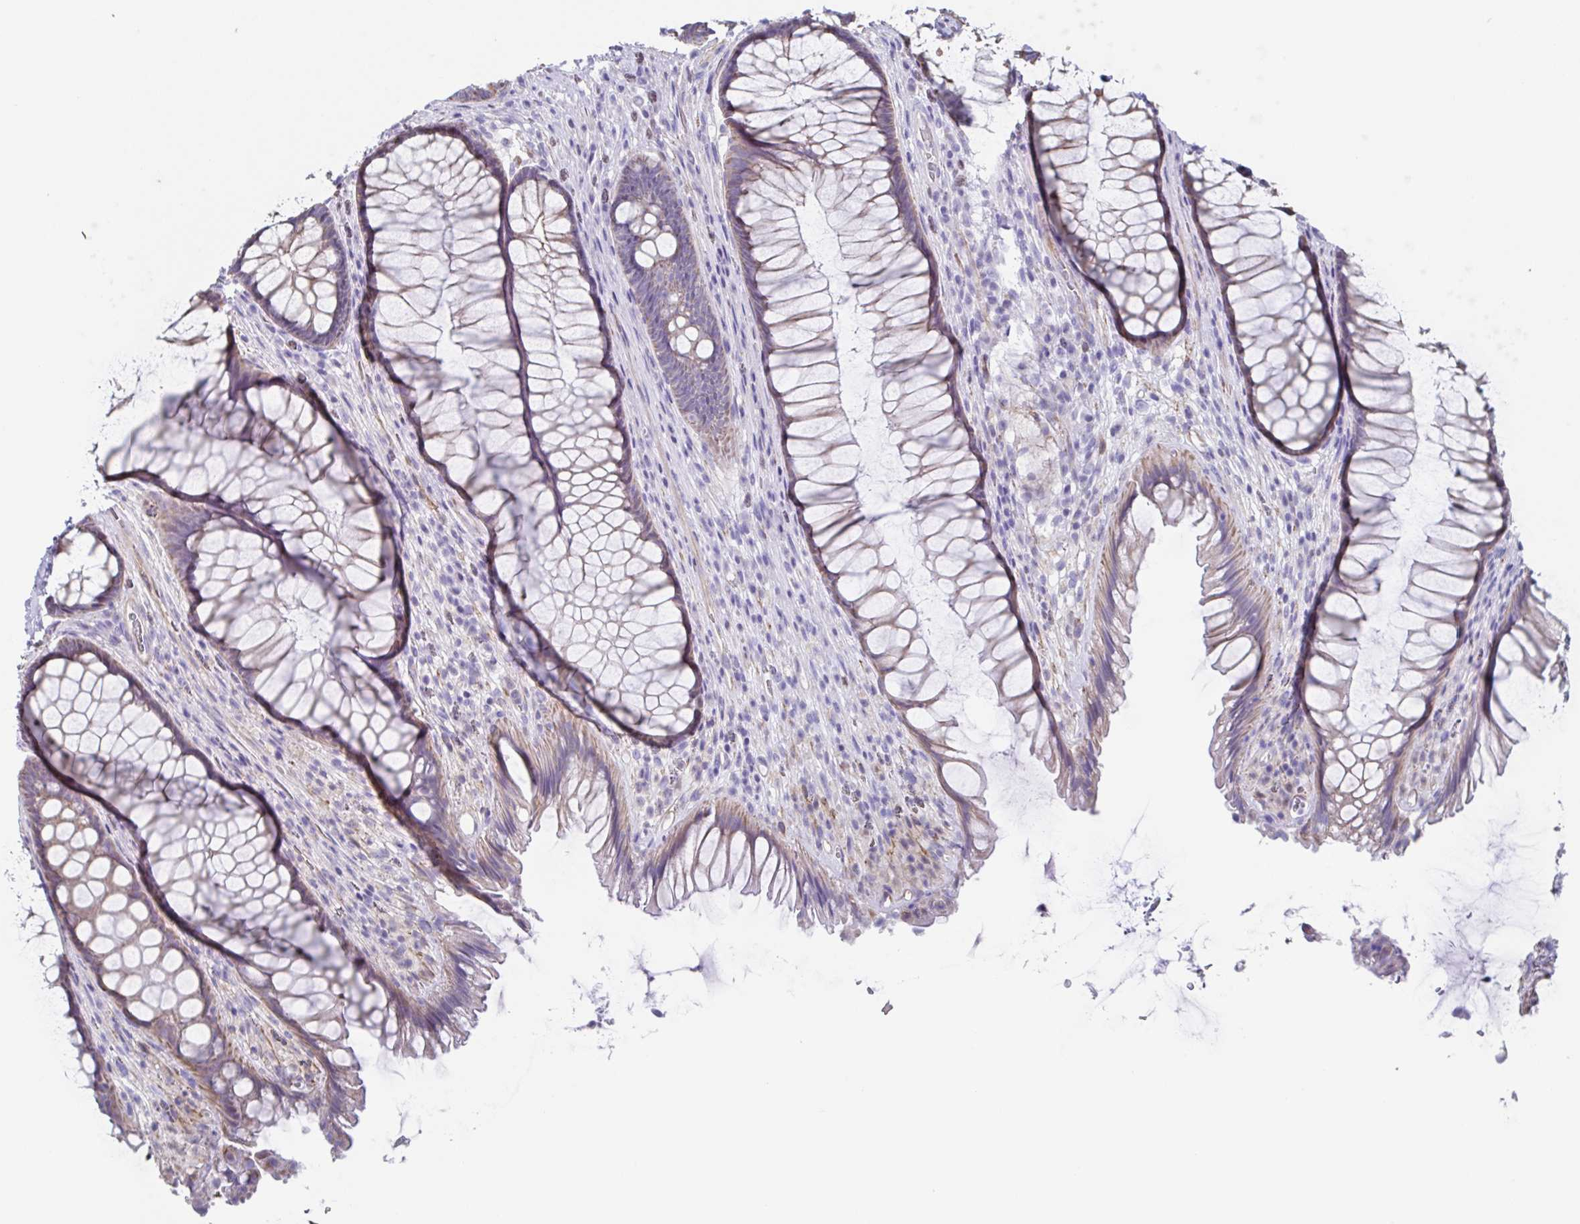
{"staining": {"intensity": "weak", "quantity": "25%-75%", "location": "cytoplasmic/membranous"}, "tissue": "rectum", "cell_type": "Glandular cells", "image_type": "normal", "snomed": [{"axis": "morphology", "description": "Normal tissue, NOS"}, {"axis": "topography", "description": "Rectum"}], "caption": "This photomicrograph demonstrates IHC staining of benign human rectum, with low weak cytoplasmic/membranous positivity in approximately 25%-75% of glandular cells.", "gene": "PBOV1", "patient": {"sex": "male", "age": 53}}